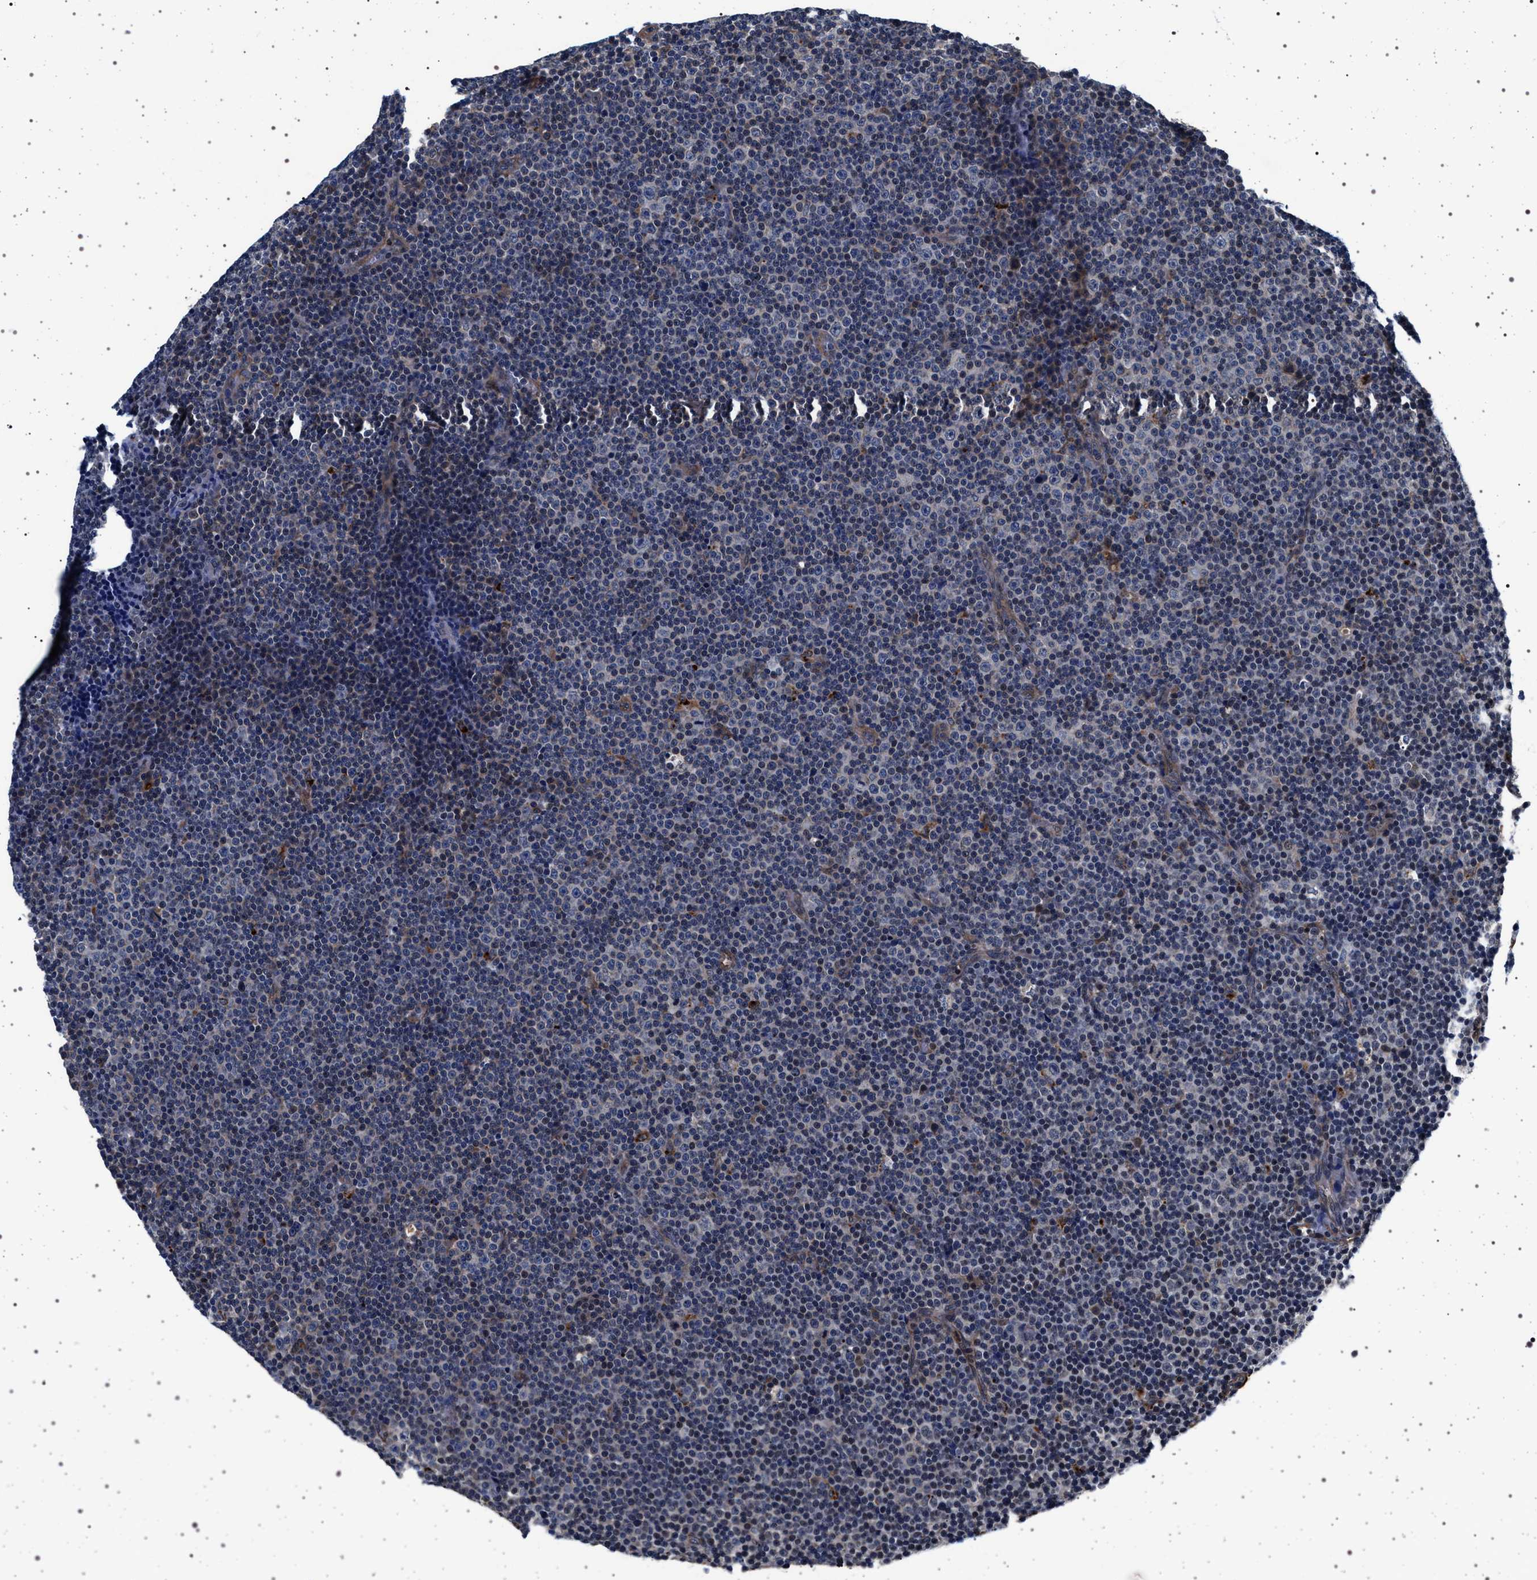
{"staining": {"intensity": "moderate", "quantity": "<25%", "location": "nuclear"}, "tissue": "lymphoma", "cell_type": "Tumor cells", "image_type": "cancer", "snomed": [{"axis": "morphology", "description": "Malignant lymphoma, non-Hodgkin's type, Low grade"}, {"axis": "topography", "description": "Lymph node"}], "caption": "Protein staining reveals moderate nuclear staining in about <25% of tumor cells in low-grade malignant lymphoma, non-Hodgkin's type. The staining was performed using DAB (3,3'-diaminobenzidine) to visualize the protein expression in brown, while the nuclei were stained in blue with hematoxylin (Magnification: 20x).", "gene": "KCNK6", "patient": {"sex": "female", "age": 67}}